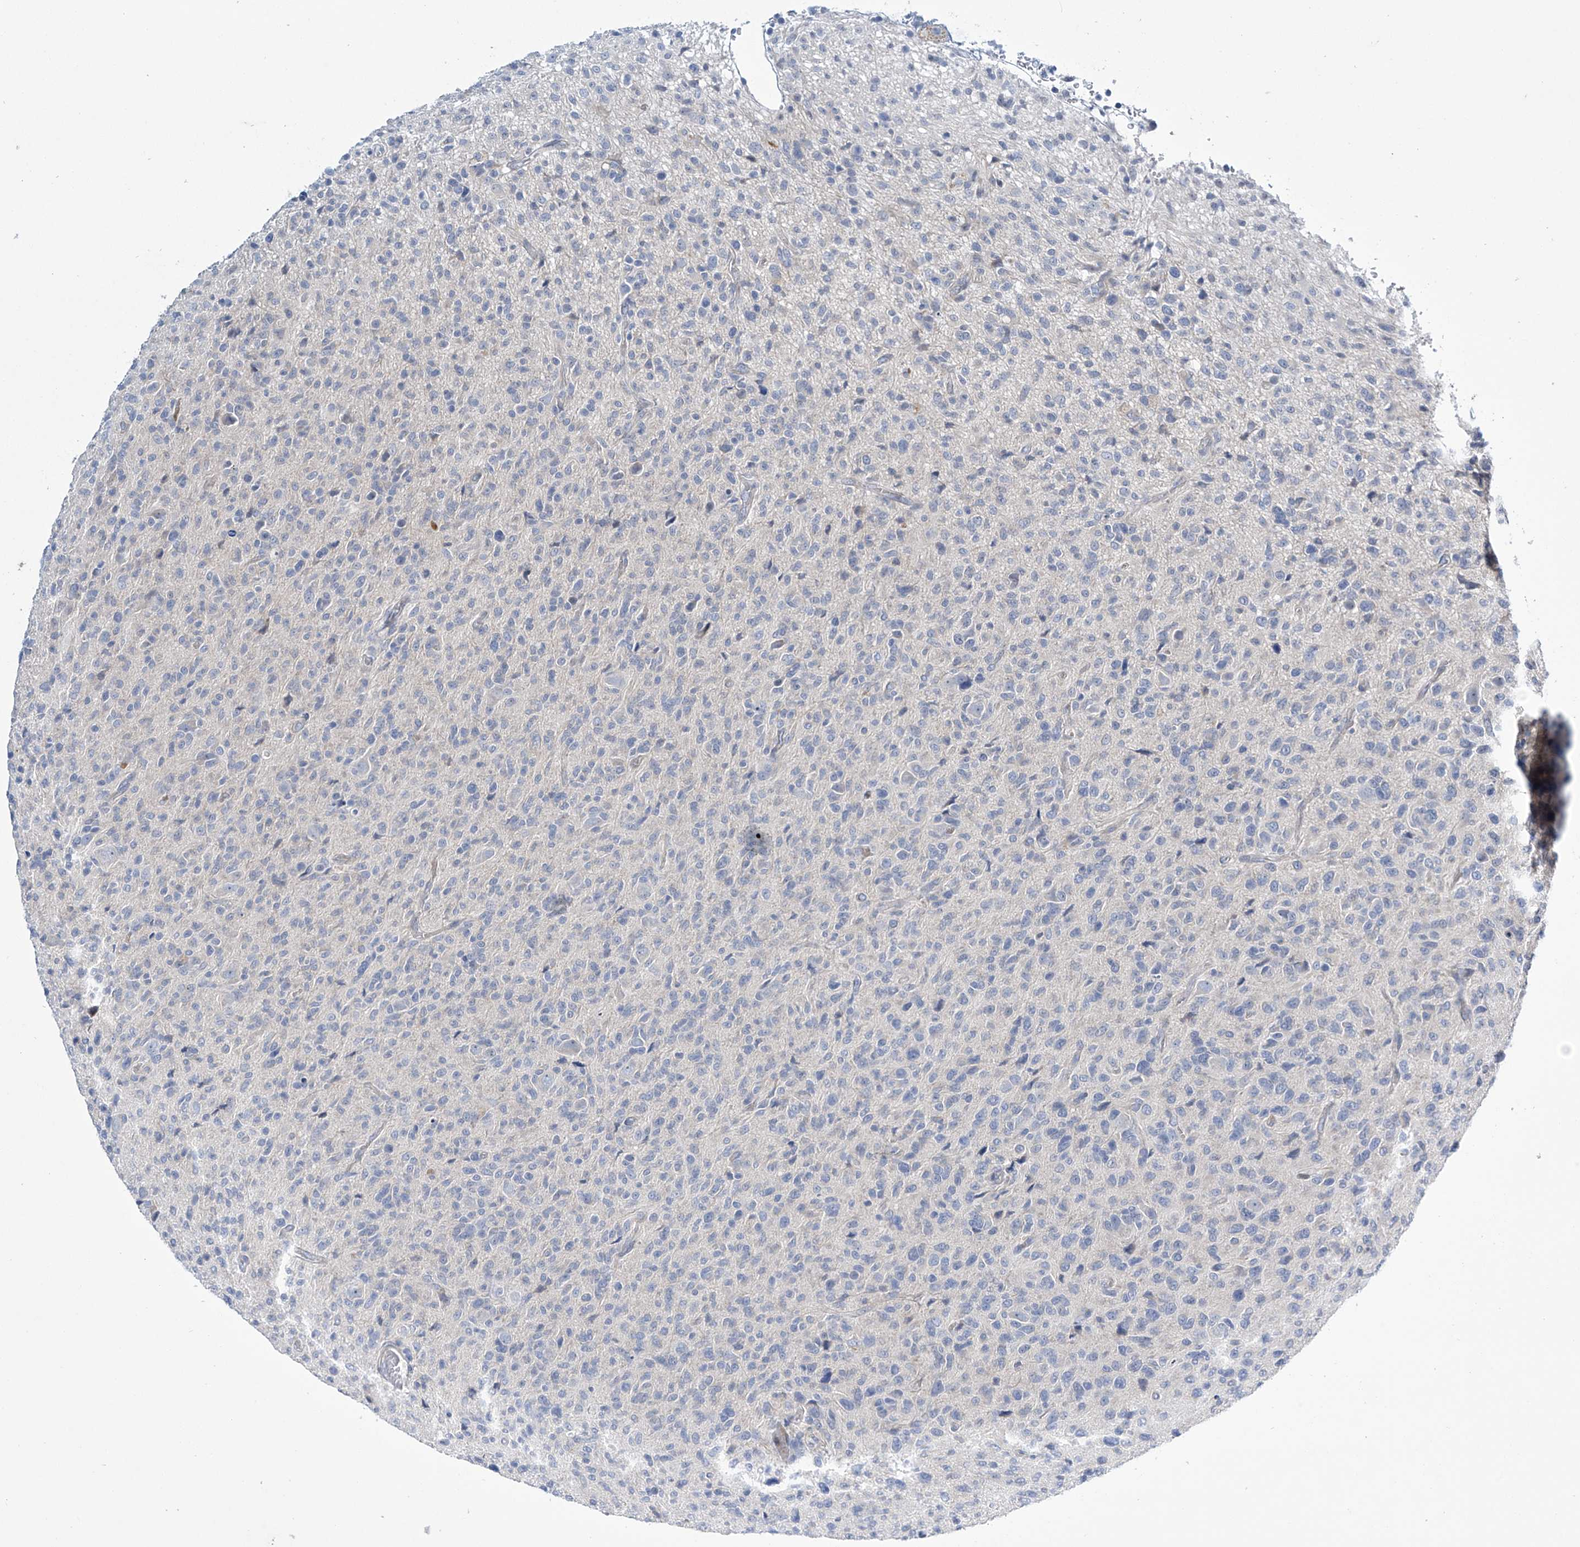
{"staining": {"intensity": "negative", "quantity": "none", "location": "none"}, "tissue": "glioma", "cell_type": "Tumor cells", "image_type": "cancer", "snomed": [{"axis": "morphology", "description": "Glioma, malignant, High grade"}, {"axis": "topography", "description": "Brain"}], "caption": "A micrograph of human malignant glioma (high-grade) is negative for staining in tumor cells.", "gene": "TRIM60", "patient": {"sex": "female", "age": 57}}